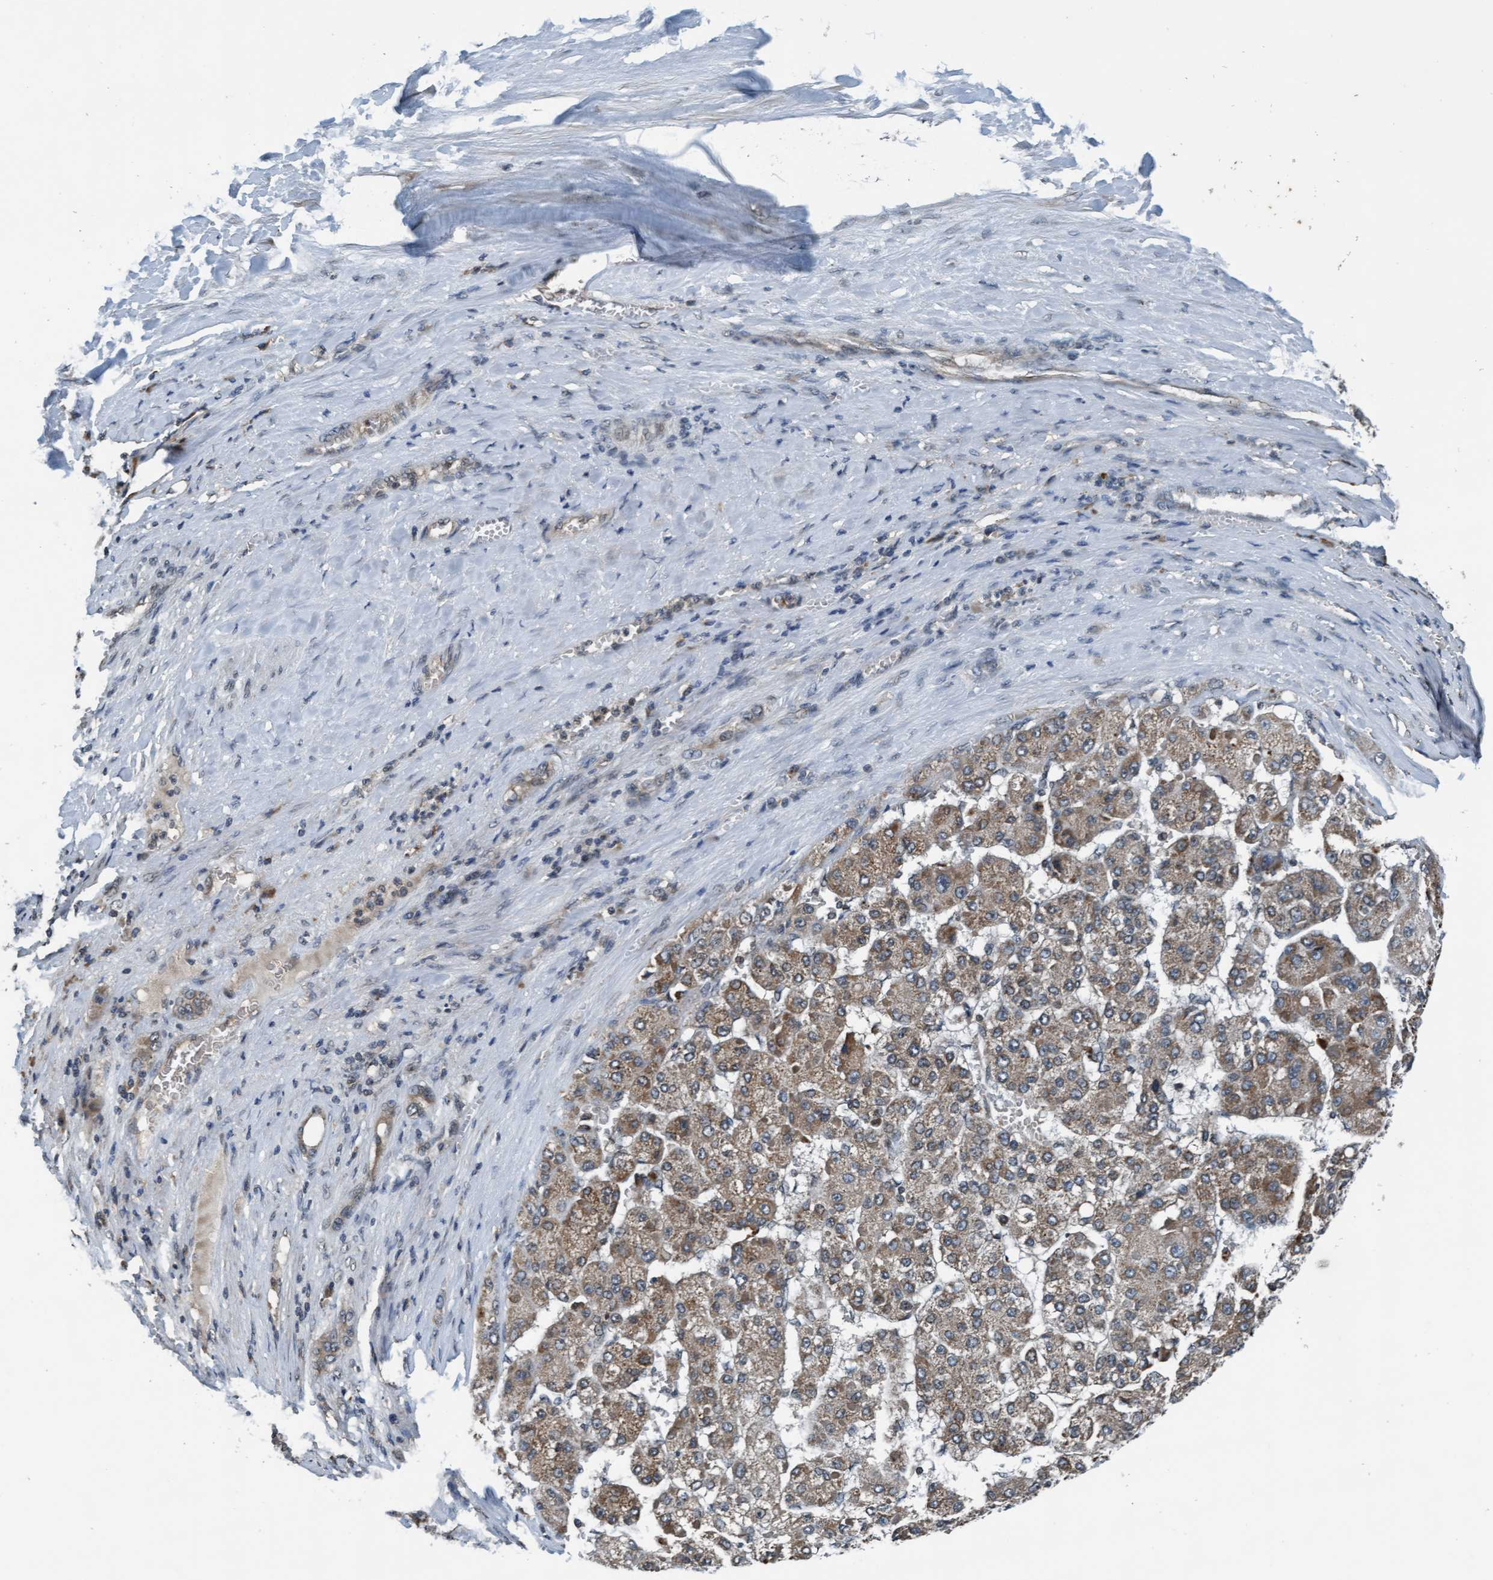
{"staining": {"intensity": "moderate", "quantity": ">75%", "location": "cytoplasmic/membranous"}, "tissue": "liver cancer", "cell_type": "Tumor cells", "image_type": "cancer", "snomed": [{"axis": "morphology", "description": "Carcinoma, Hepatocellular, NOS"}, {"axis": "topography", "description": "Liver"}], "caption": "A brown stain shows moderate cytoplasmic/membranous positivity of a protein in hepatocellular carcinoma (liver) tumor cells.", "gene": "WASF1", "patient": {"sex": "female", "age": 73}}